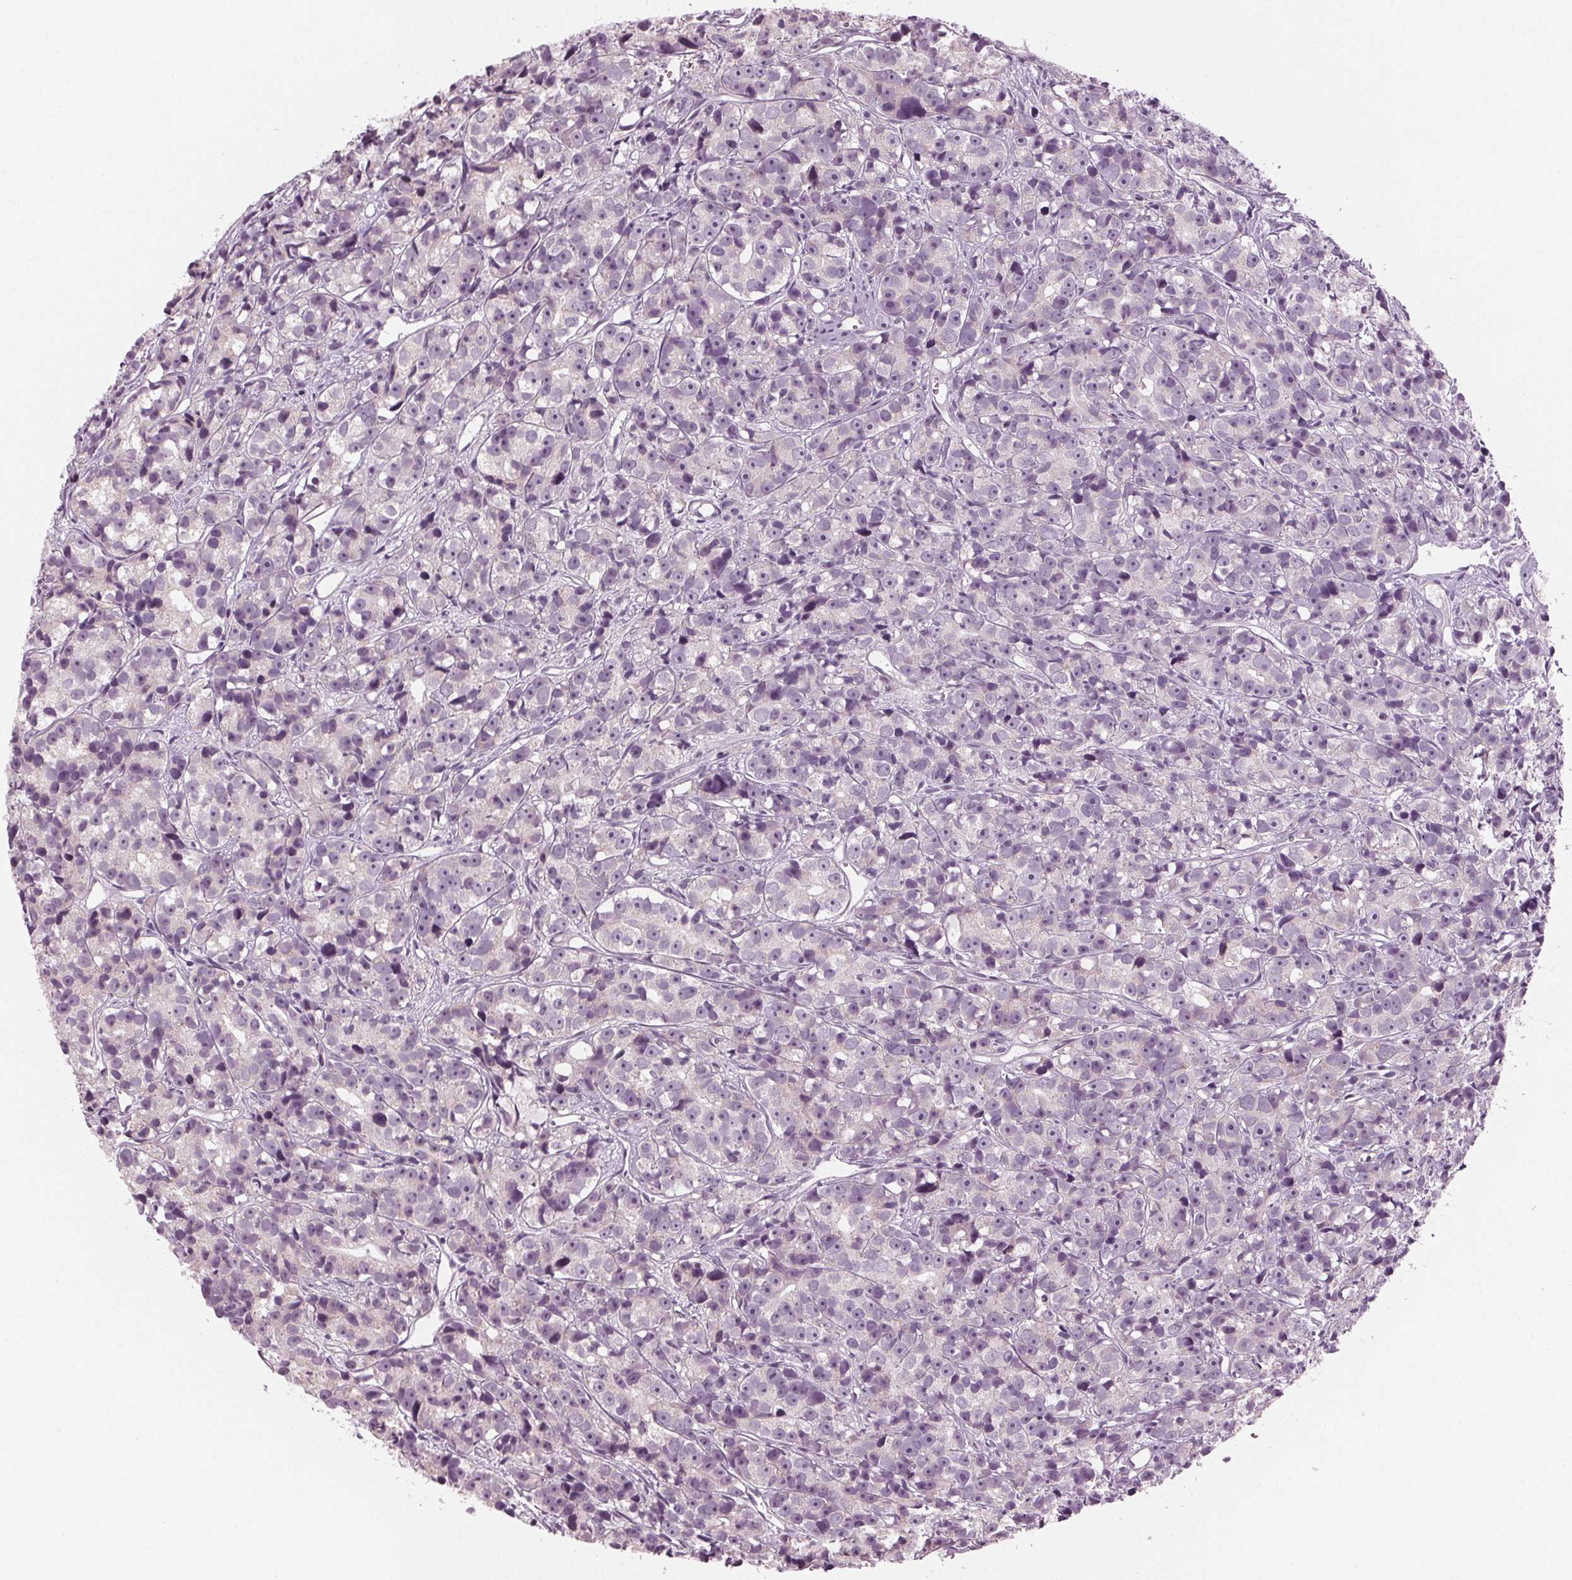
{"staining": {"intensity": "weak", "quantity": "<25%", "location": "nuclear"}, "tissue": "prostate cancer", "cell_type": "Tumor cells", "image_type": "cancer", "snomed": [{"axis": "morphology", "description": "Adenocarcinoma, High grade"}, {"axis": "topography", "description": "Prostate"}], "caption": "Protein analysis of prostate adenocarcinoma (high-grade) exhibits no significant expression in tumor cells.", "gene": "PRAP1", "patient": {"sex": "male", "age": 77}}